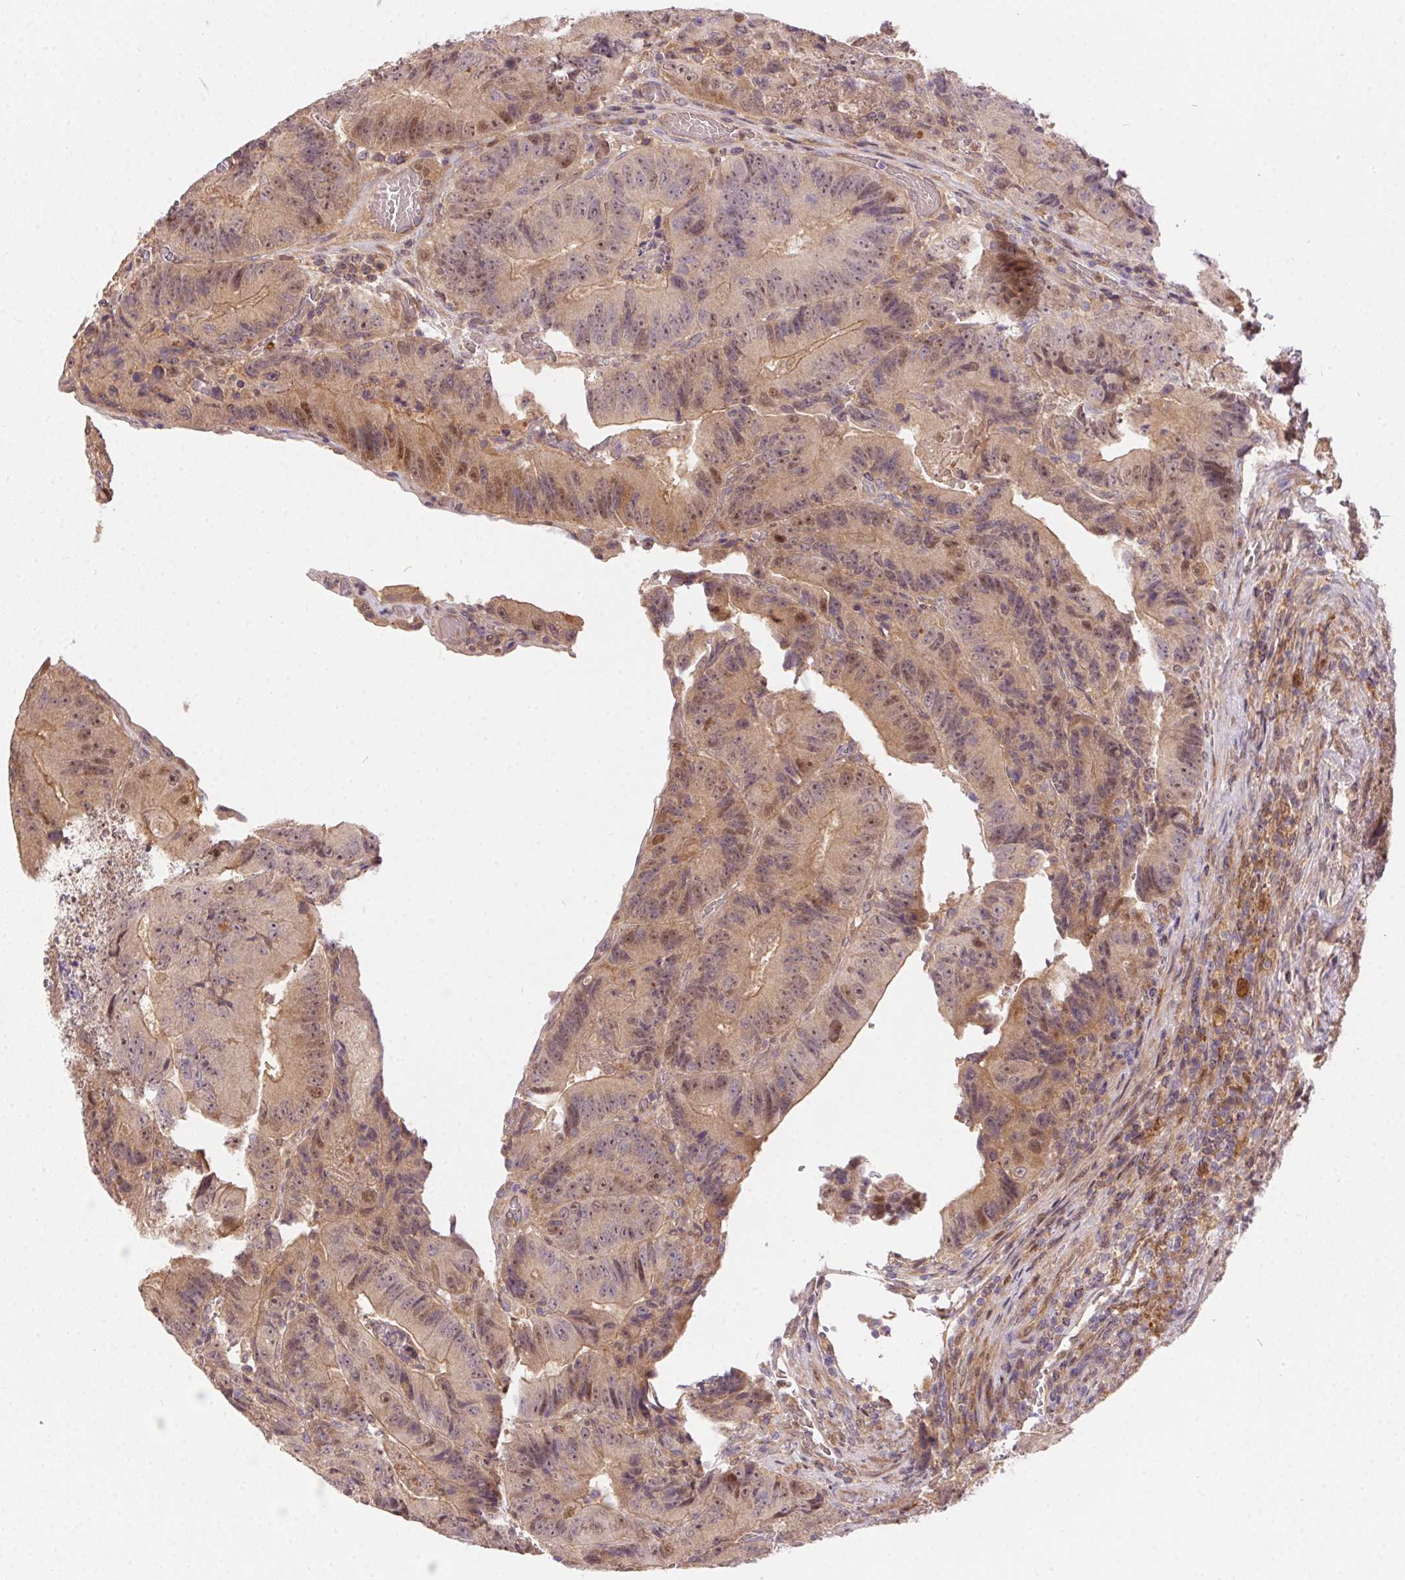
{"staining": {"intensity": "moderate", "quantity": ">75%", "location": "cytoplasmic/membranous,nuclear"}, "tissue": "colorectal cancer", "cell_type": "Tumor cells", "image_type": "cancer", "snomed": [{"axis": "morphology", "description": "Adenocarcinoma, NOS"}, {"axis": "topography", "description": "Colon"}], "caption": "An immunohistochemistry (IHC) histopathology image of neoplastic tissue is shown. Protein staining in brown shows moderate cytoplasmic/membranous and nuclear positivity in adenocarcinoma (colorectal) within tumor cells.", "gene": "NUDT16", "patient": {"sex": "female", "age": 86}}